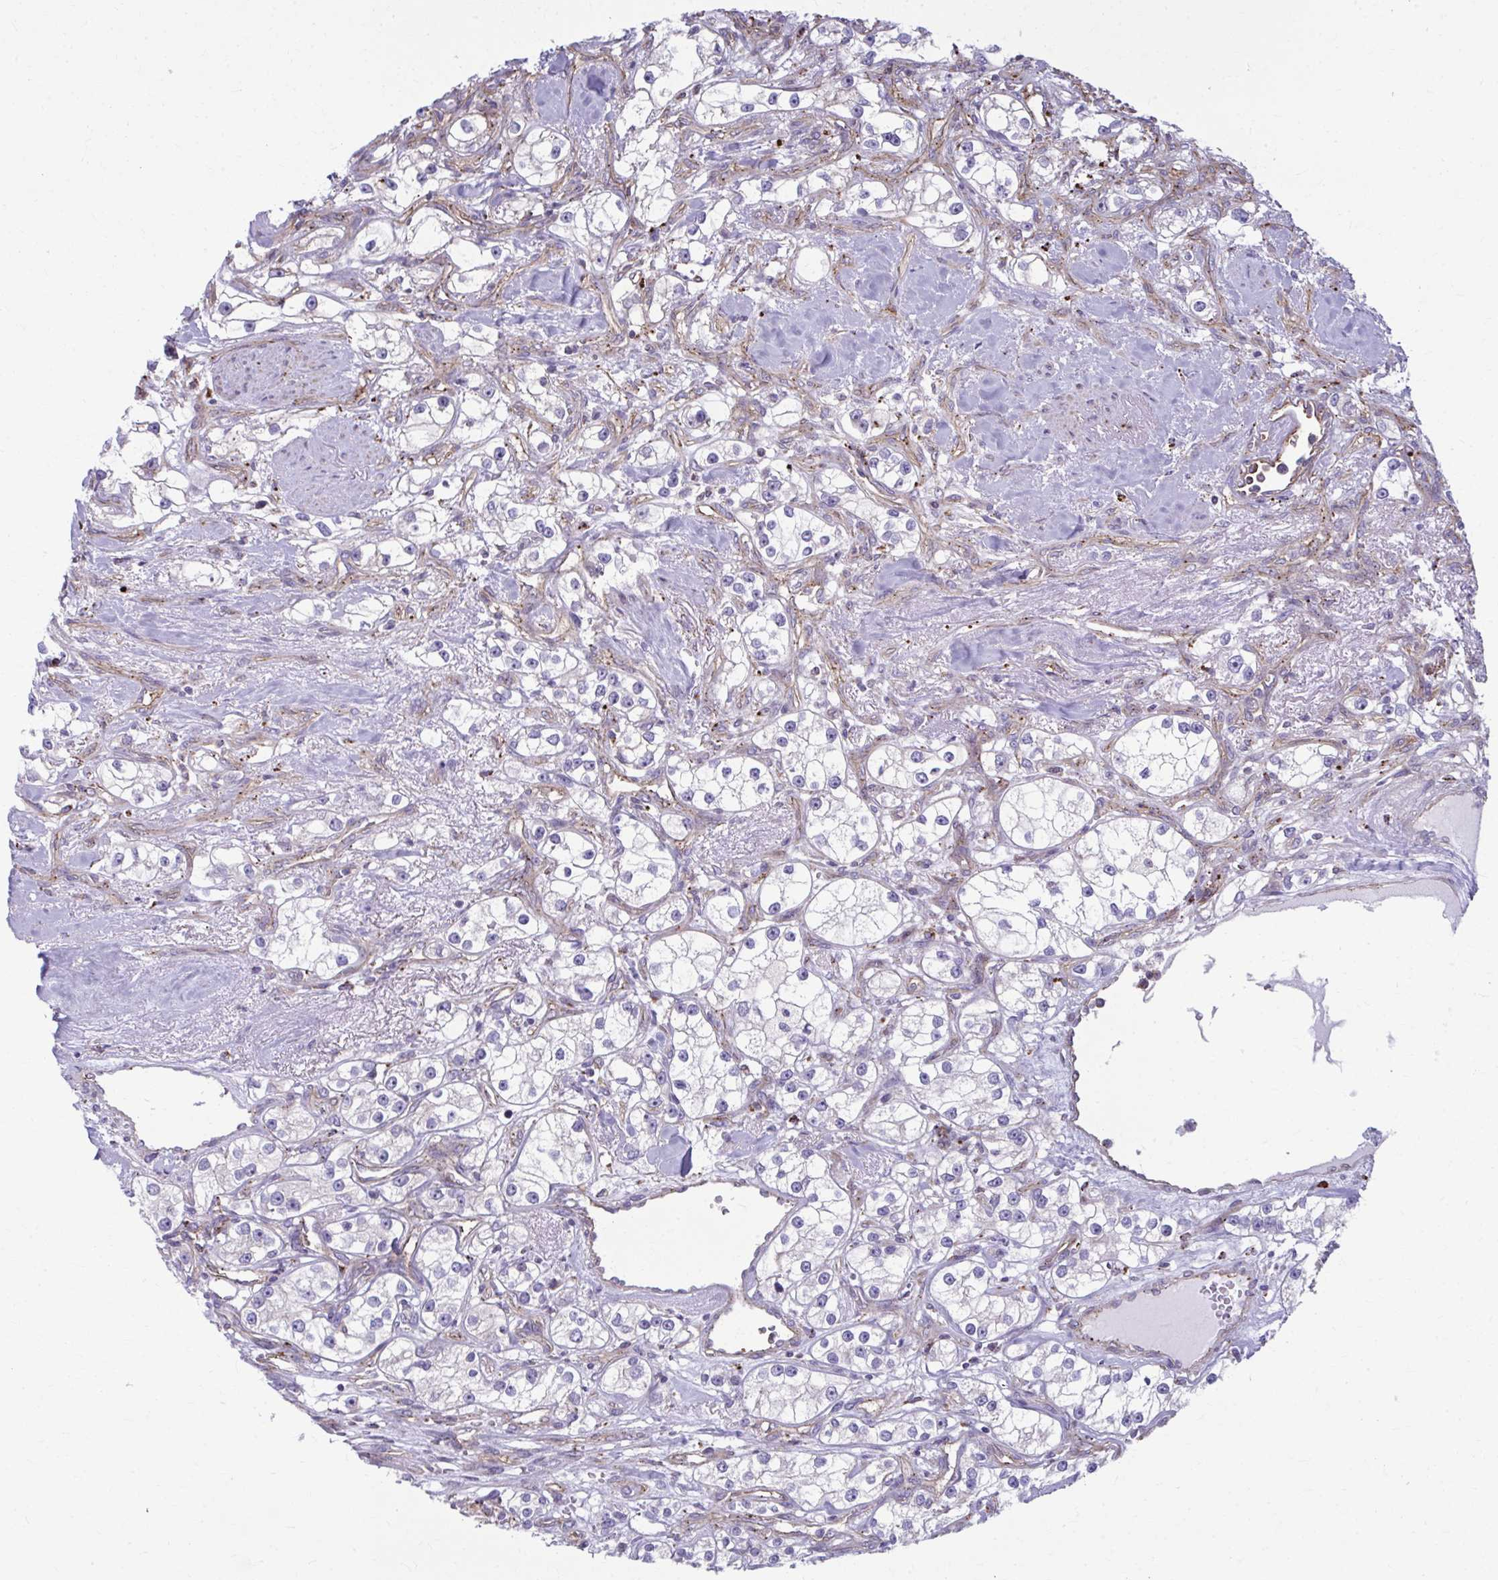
{"staining": {"intensity": "negative", "quantity": "none", "location": "none"}, "tissue": "renal cancer", "cell_type": "Tumor cells", "image_type": "cancer", "snomed": [{"axis": "morphology", "description": "Adenocarcinoma, NOS"}, {"axis": "topography", "description": "Kidney"}], "caption": "High power microscopy histopathology image of an immunohistochemistry image of renal cancer, revealing no significant expression in tumor cells.", "gene": "LRRC4B", "patient": {"sex": "male", "age": 77}}